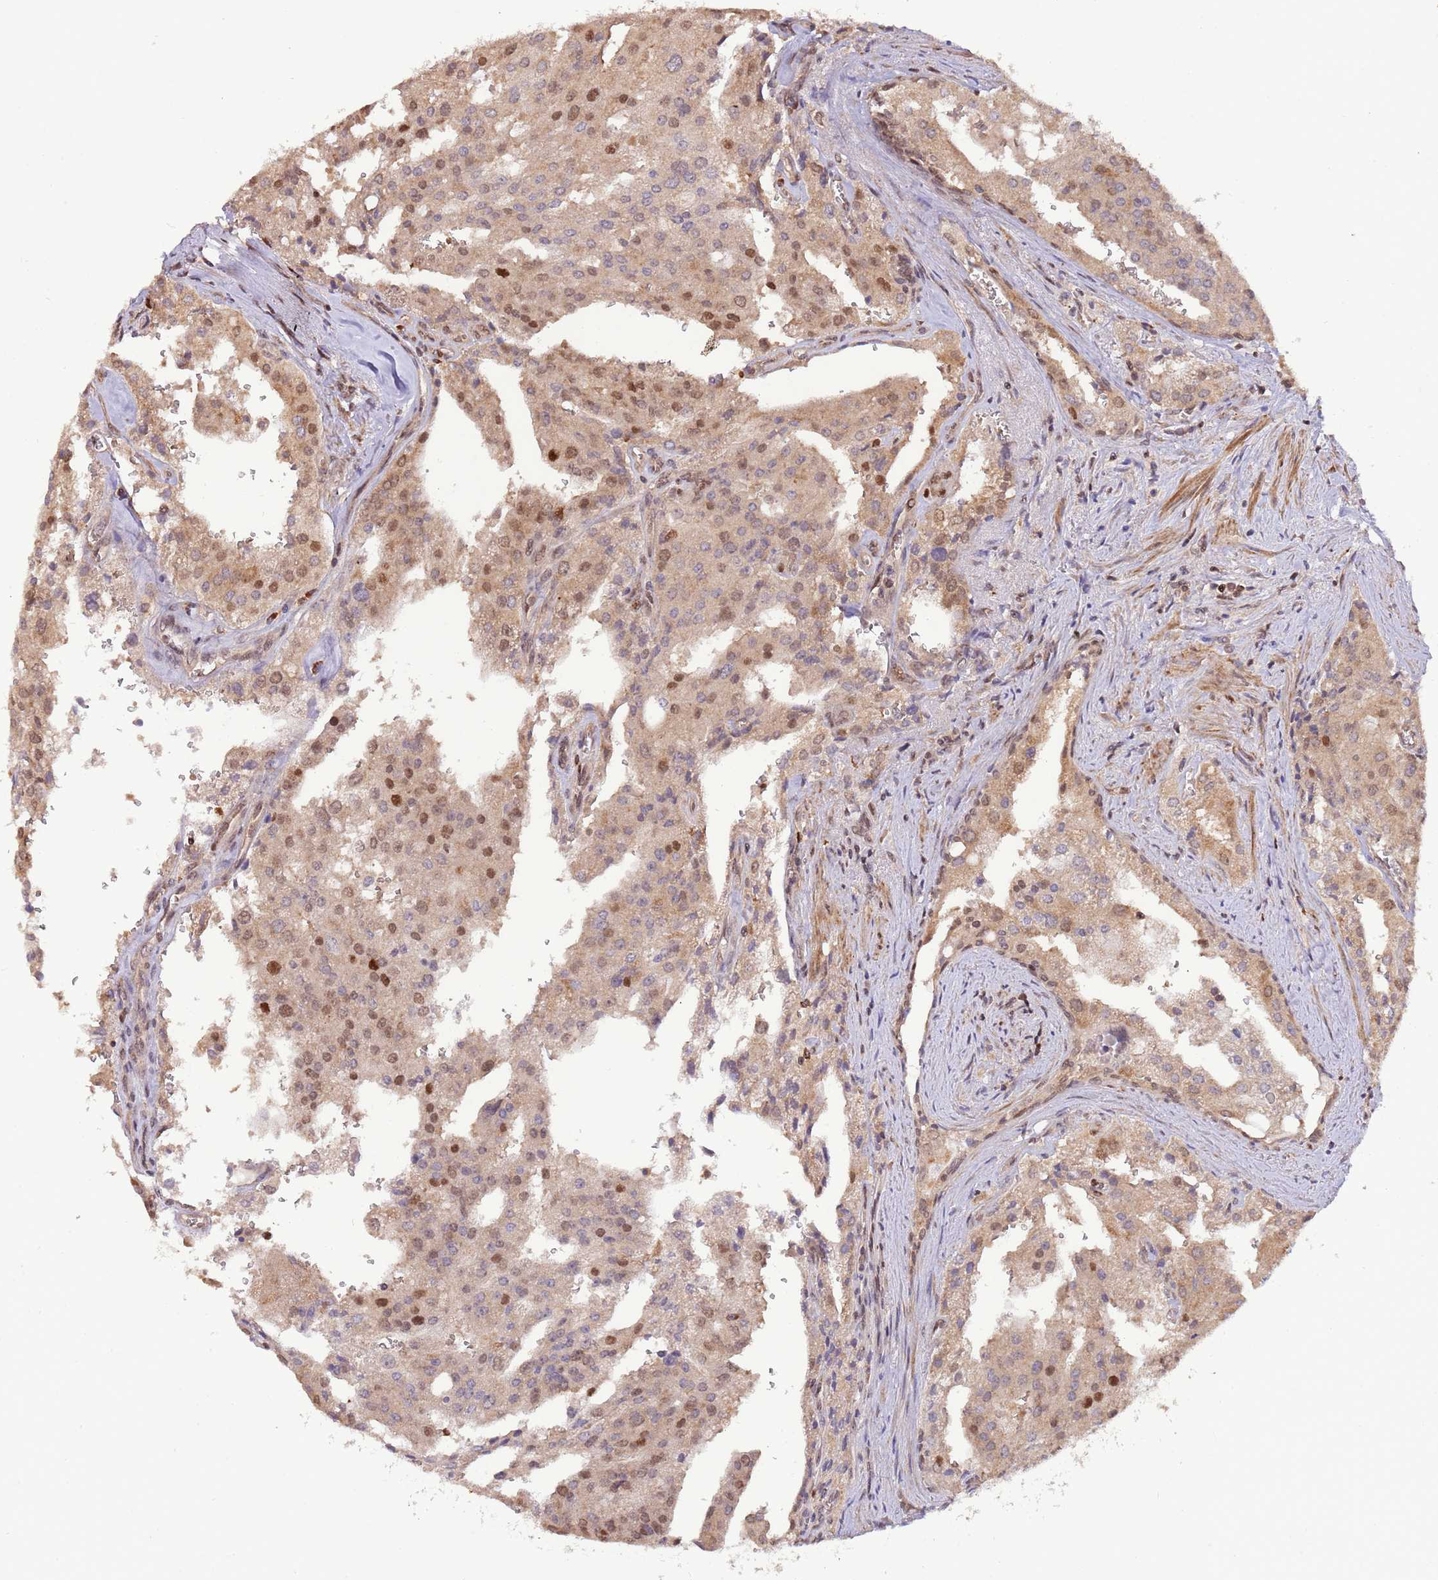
{"staining": {"intensity": "strong", "quantity": "25%-75%", "location": "cytoplasmic/membranous,nuclear"}, "tissue": "prostate cancer", "cell_type": "Tumor cells", "image_type": "cancer", "snomed": [{"axis": "morphology", "description": "Adenocarcinoma, High grade"}, {"axis": "topography", "description": "Prostate"}], "caption": "Protein analysis of adenocarcinoma (high-grade) (prostate) tissue shows strong cytoplasmic/membranous and nuclear staining in about 25%-75% of tumor cells.", "gene": "RIF1", "patient": {"sex": "male", "age": 68}}